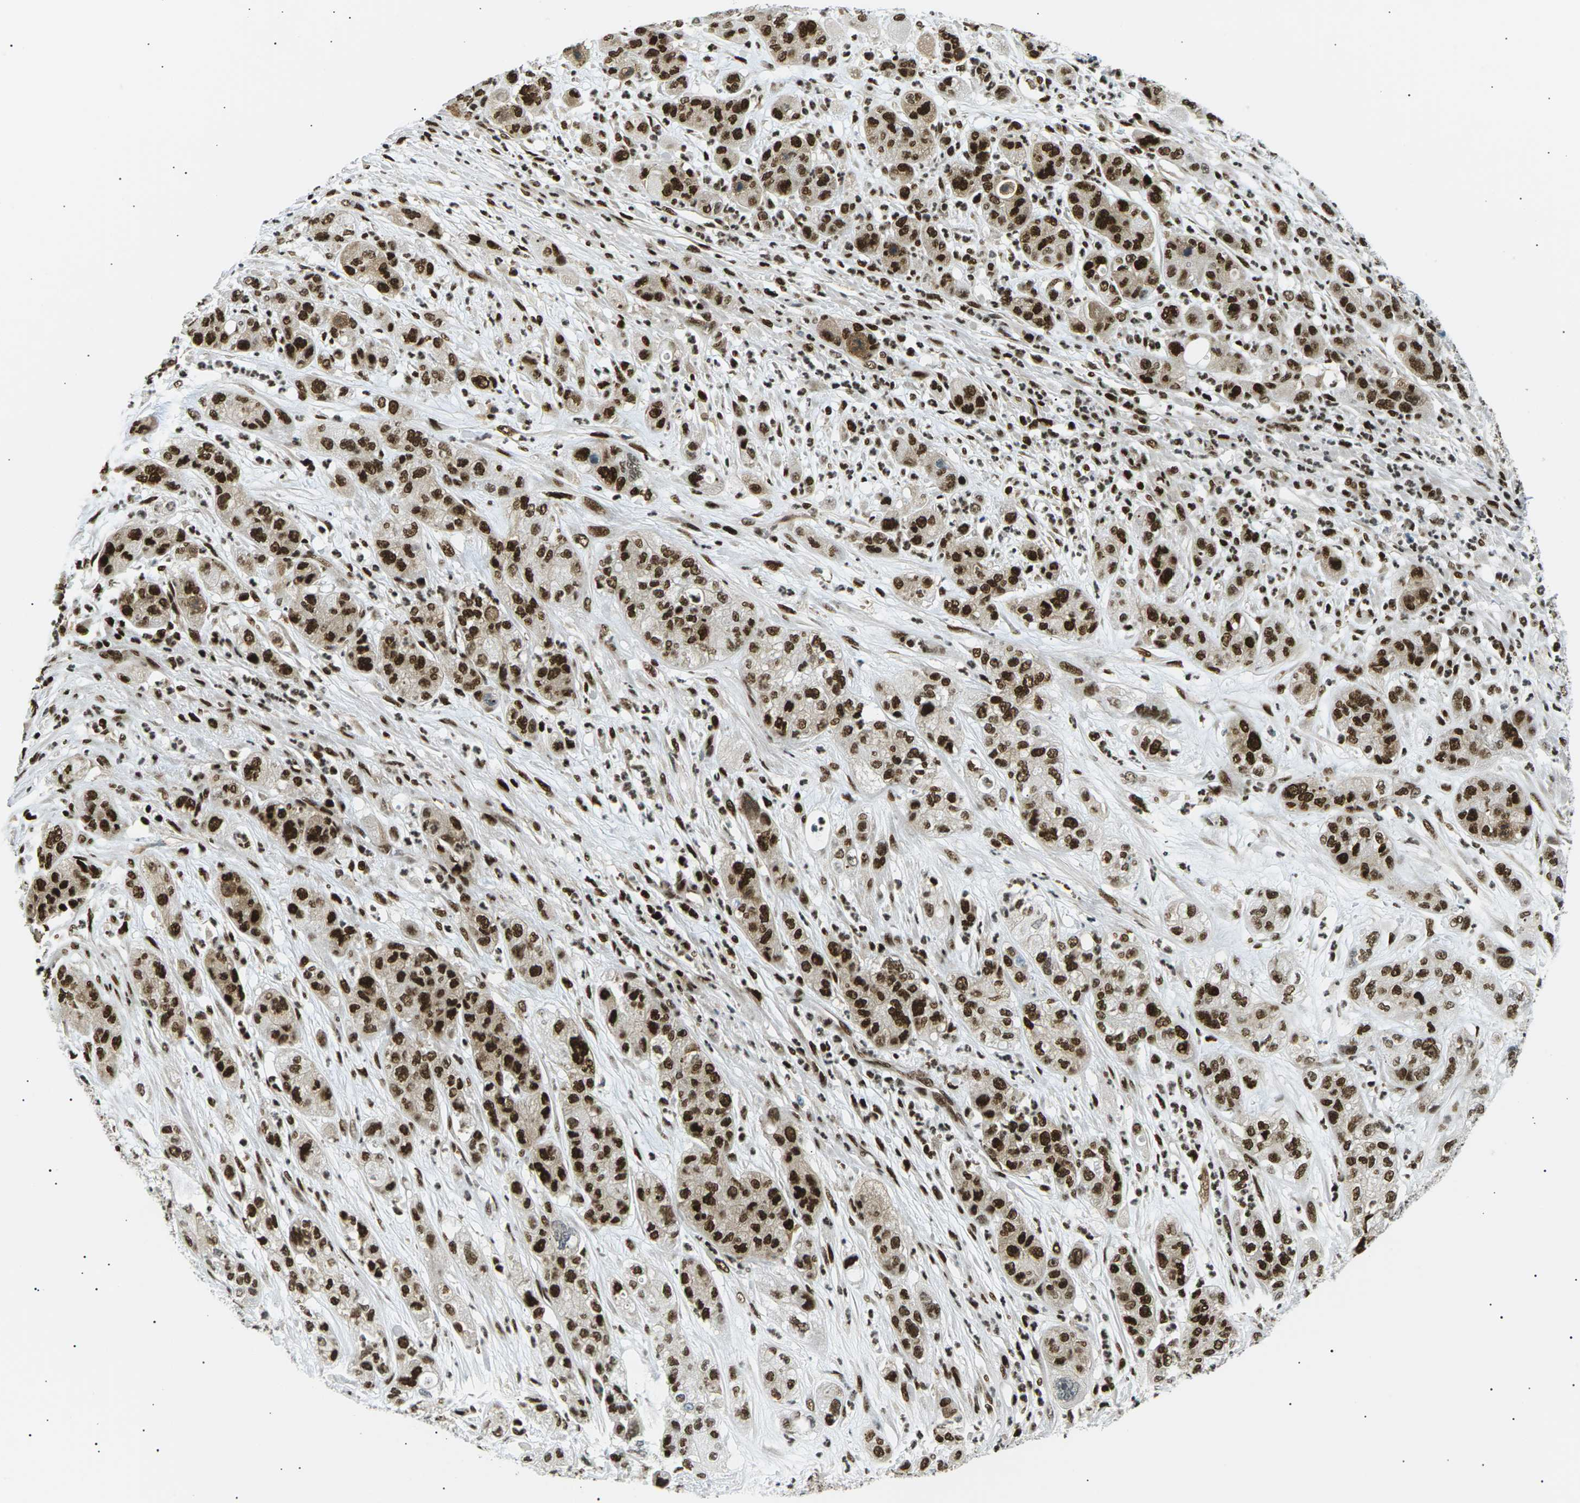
{"staining": {"intensity": "strong", "quantity": ">75%", "location": "nuclear"}, "tissue": "pancreatic cancer", "cell_type": "Tumor cells", "image_type": "cancer", "snomed": [{"axis": "morphology", "description": "Adenocarcinoma, NOS"}, {"axis": "topography", "description": "Pancreas"}], "caption": "Immunohistochemical staining of human pancreatic cancer (adenocarcinoma) exhibits high levels of strong nuclear protein positivity in about >75% of tumor cells.", "gene": "RPA2", "patient": {"sex": "female", "age": 78}}